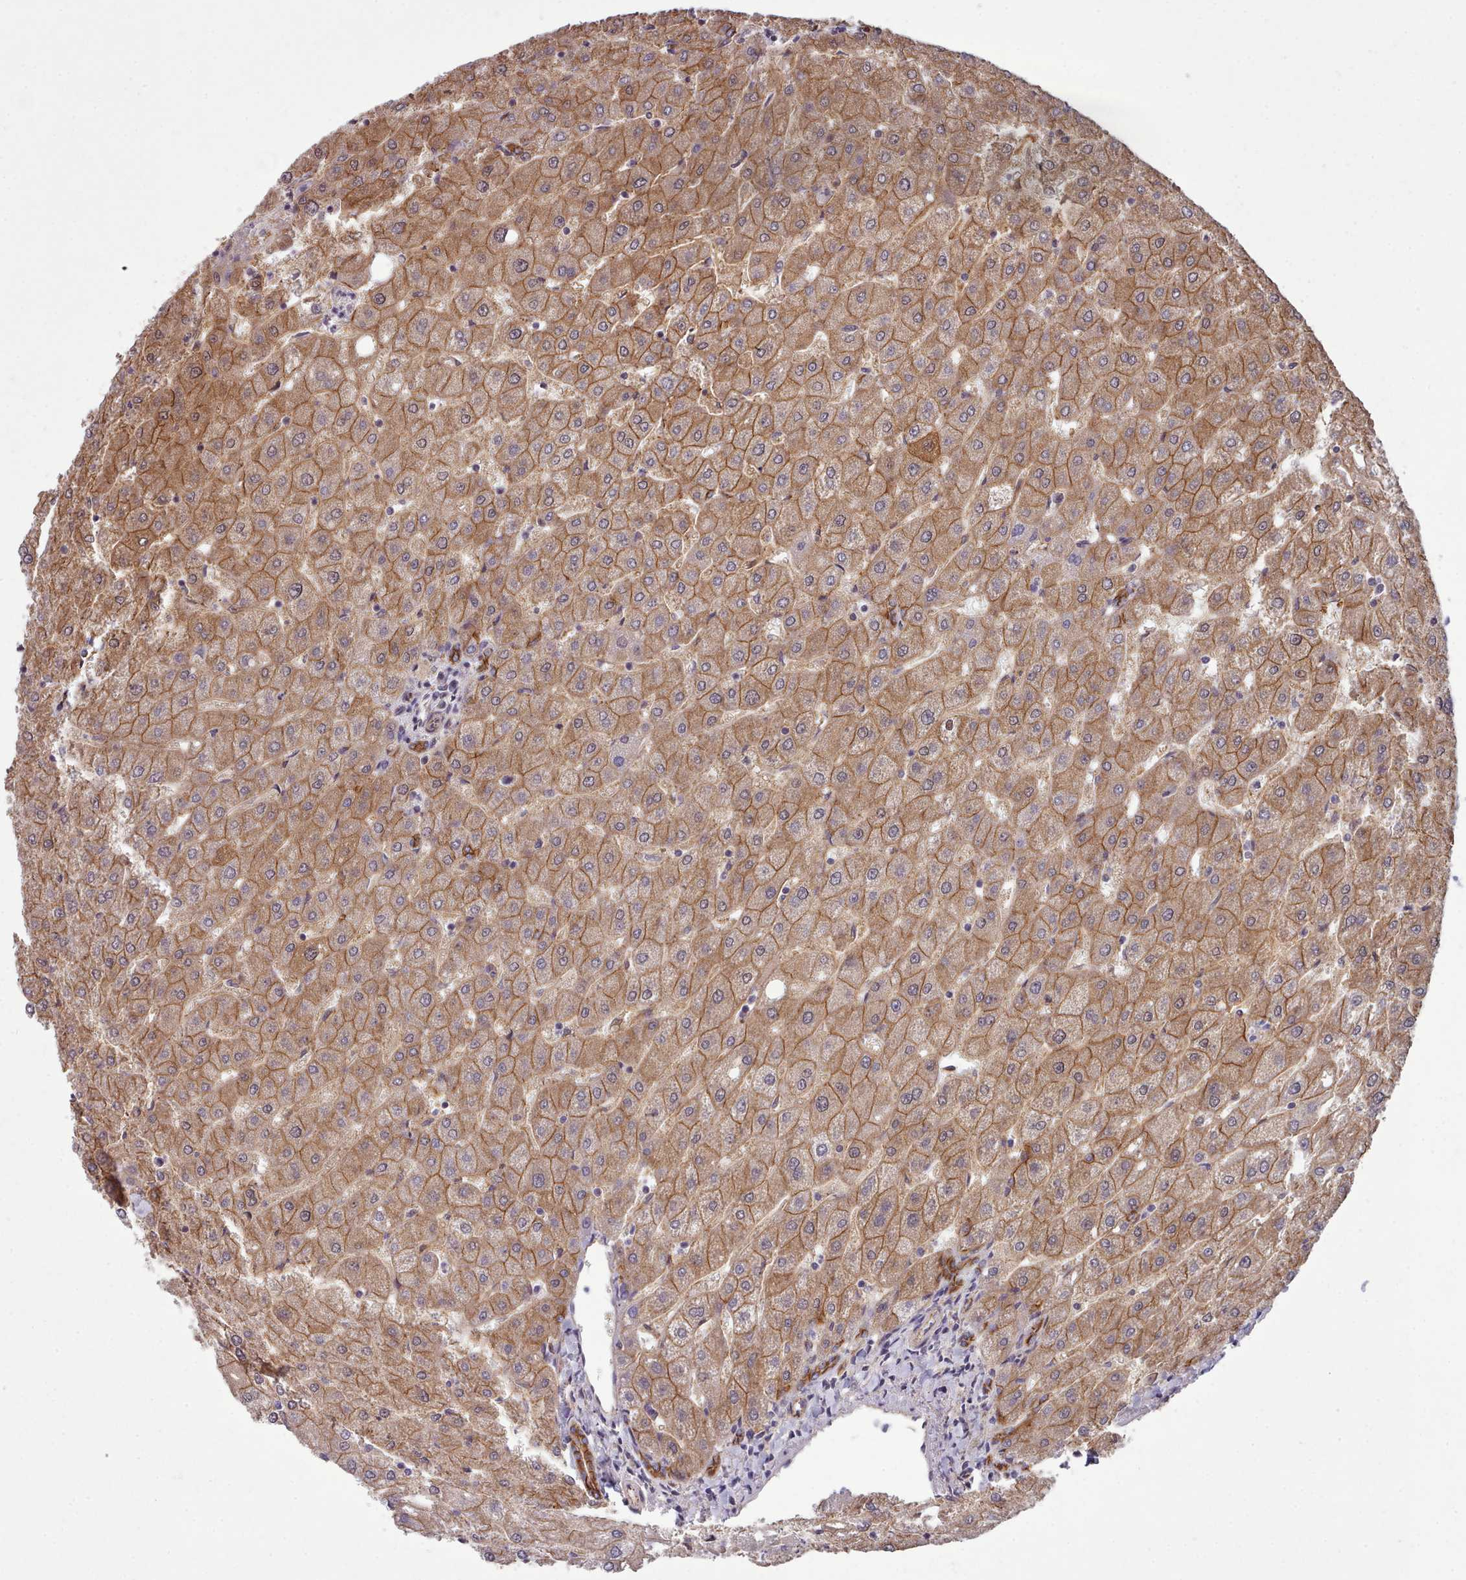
{"staining": {"intensity": "strong", "quantity": ">75%", "location": "cytoplasmic/membranous"}, "tissue": "liver", "cell_type": "Cholangiocytes", "image_type": "normal", "snomed": [{"axis": "morphology", "description": "Normal tissue, NOS"}, {"axis": "topography", "description": "Liver"}], "caption": "Liver stained for a protein displays strong cytoplasmic/membranous positivity in cholangiocytes. The staining is performed using DAB brown chromogen to label protein expression. The nuclei are counter-stained blue using hematoxylin.", "gene": "MRPL46", "patient": {"sex": "male", "age": 67}}